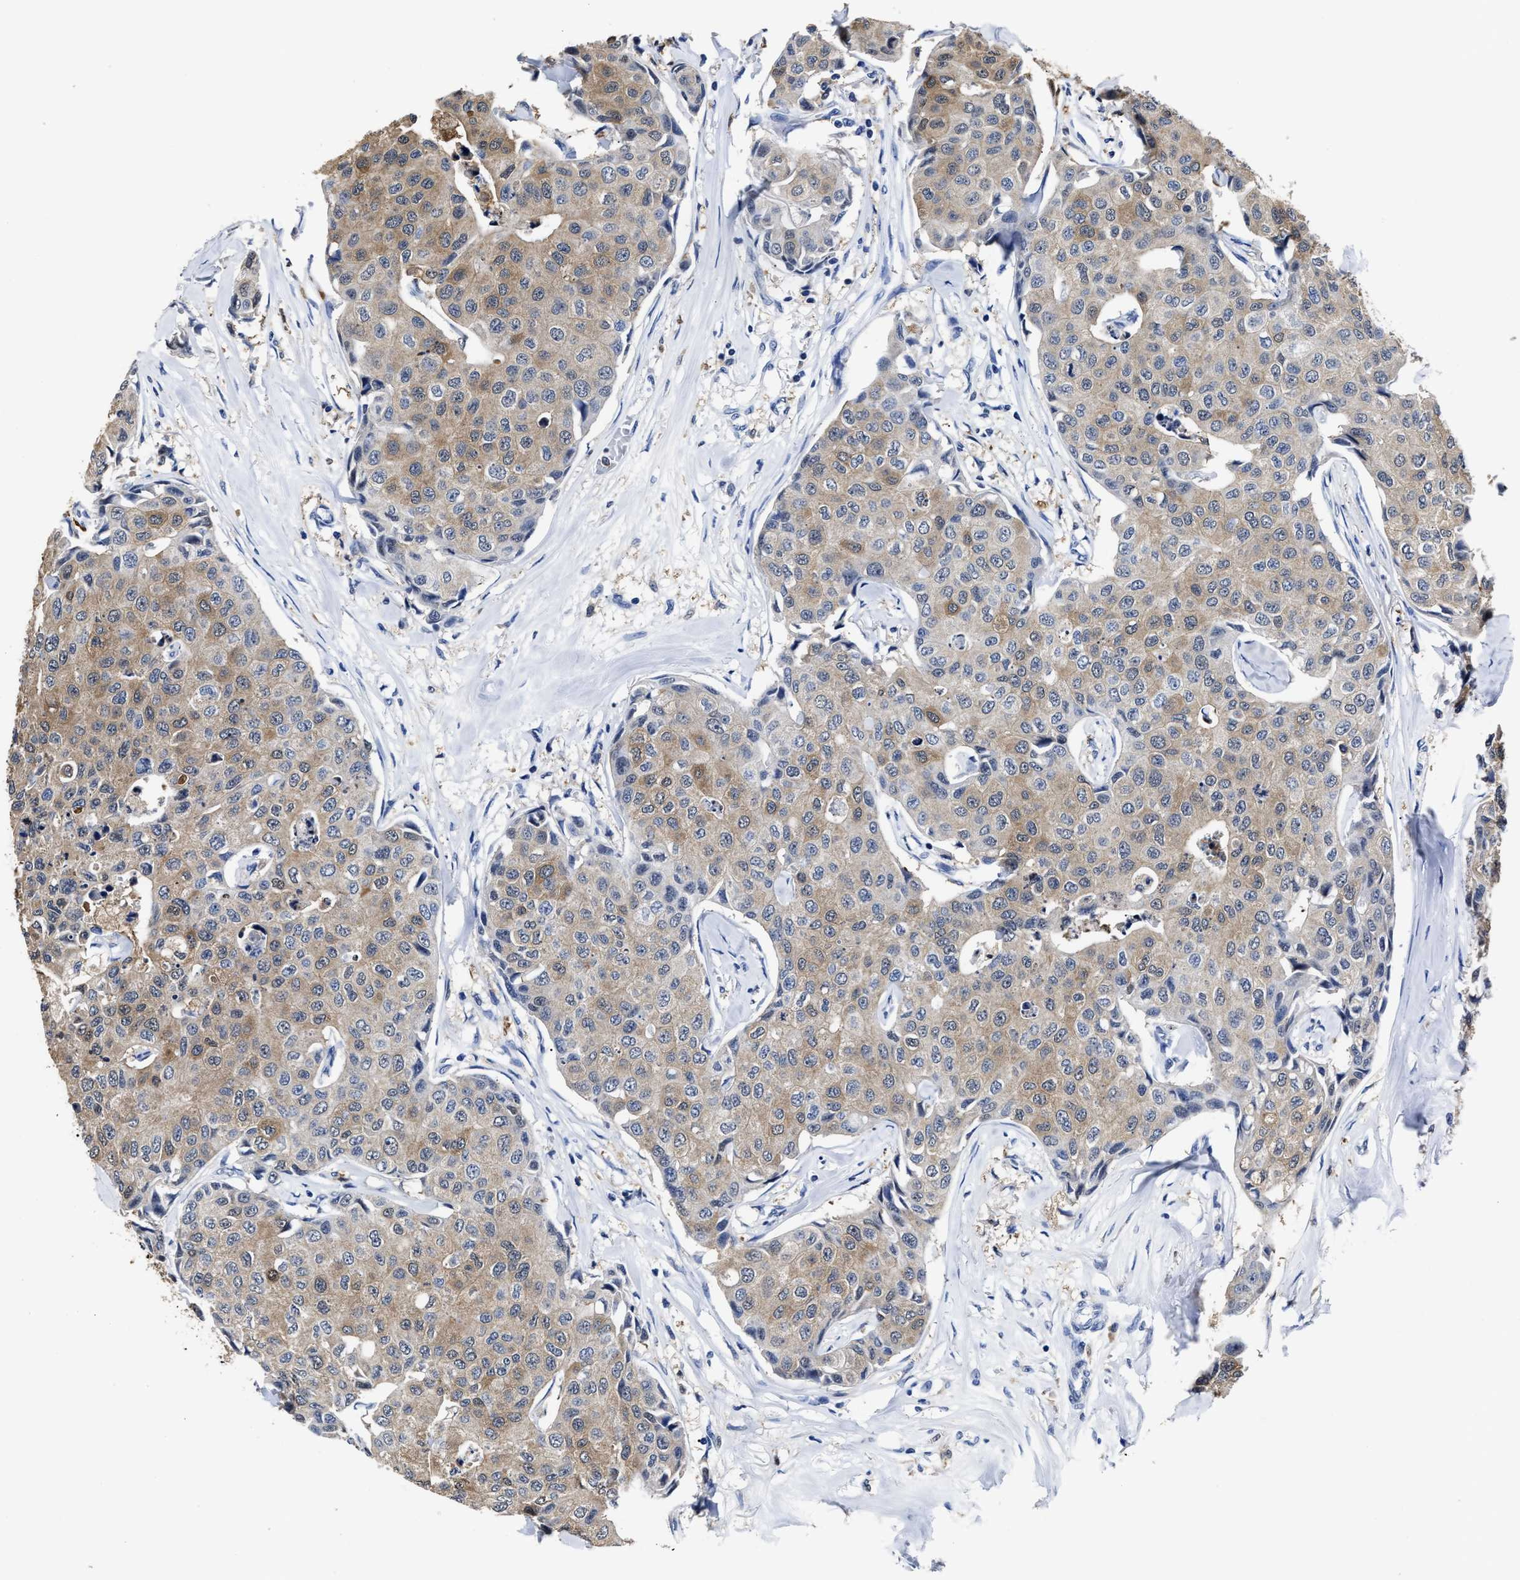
{"staining": {"intensity": "moderate", "quantity": "25%-75%", "location": "cytoplasmic/membranous"}, "tissue": "breast cancer", "cell_type": "Tumor cells", "image_type": "cancer", "snomed": [{"axis": "morphology", "description": "Duct carcinoma"}, {"axis": "topography", "description": "Breast"}], "caption": "IHC (DAB (3,3'-diaminobenzidine)) staining of human intraductal carcinoma (breast) reveals moderate cytoplasmic/membranous protein staining in about 25%-75% of tumor cells.", "gene": "PRPF4B", "patient": {"sex": "female", "age": 80}}